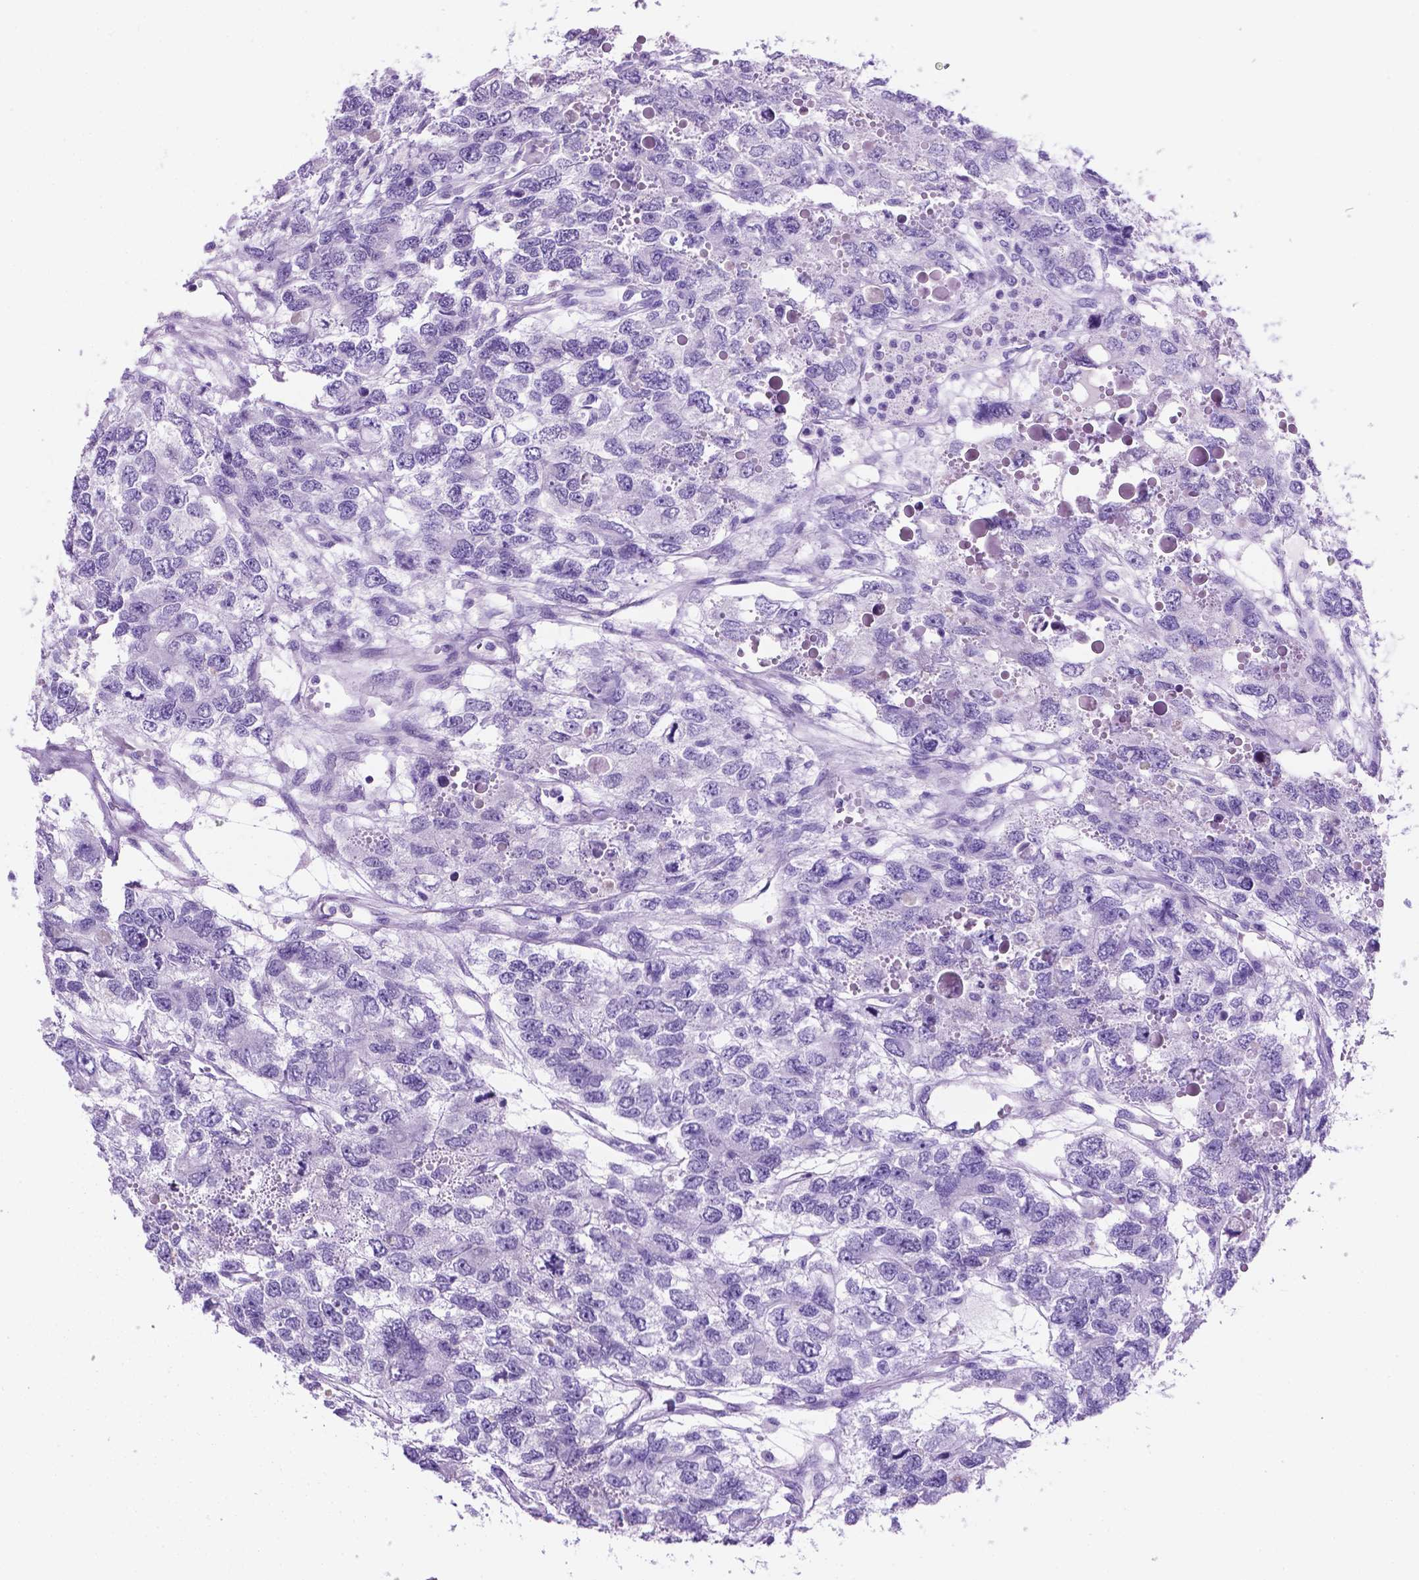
{"staining": {"intensity": "negative", "quantity": "none", "location": "none"}, "tissue": "testis cancer", "cell_type": "Tumor cells", "image_type": "cancer", "snomed": [{"axis": "morphology", "description": "Seminoma, NOS"}, {"axis": "topography", "description": "Testis"}], "caption": "Immunohistochemical staining of human seminoma (testis) reveals no significant positivity in tumor cells. (DAB (3,3'-diaminobenzidine) immunohistochemistry, high magnification).", "gene": "C17orf107", "patient": {"sex": "male", "age": 52}}